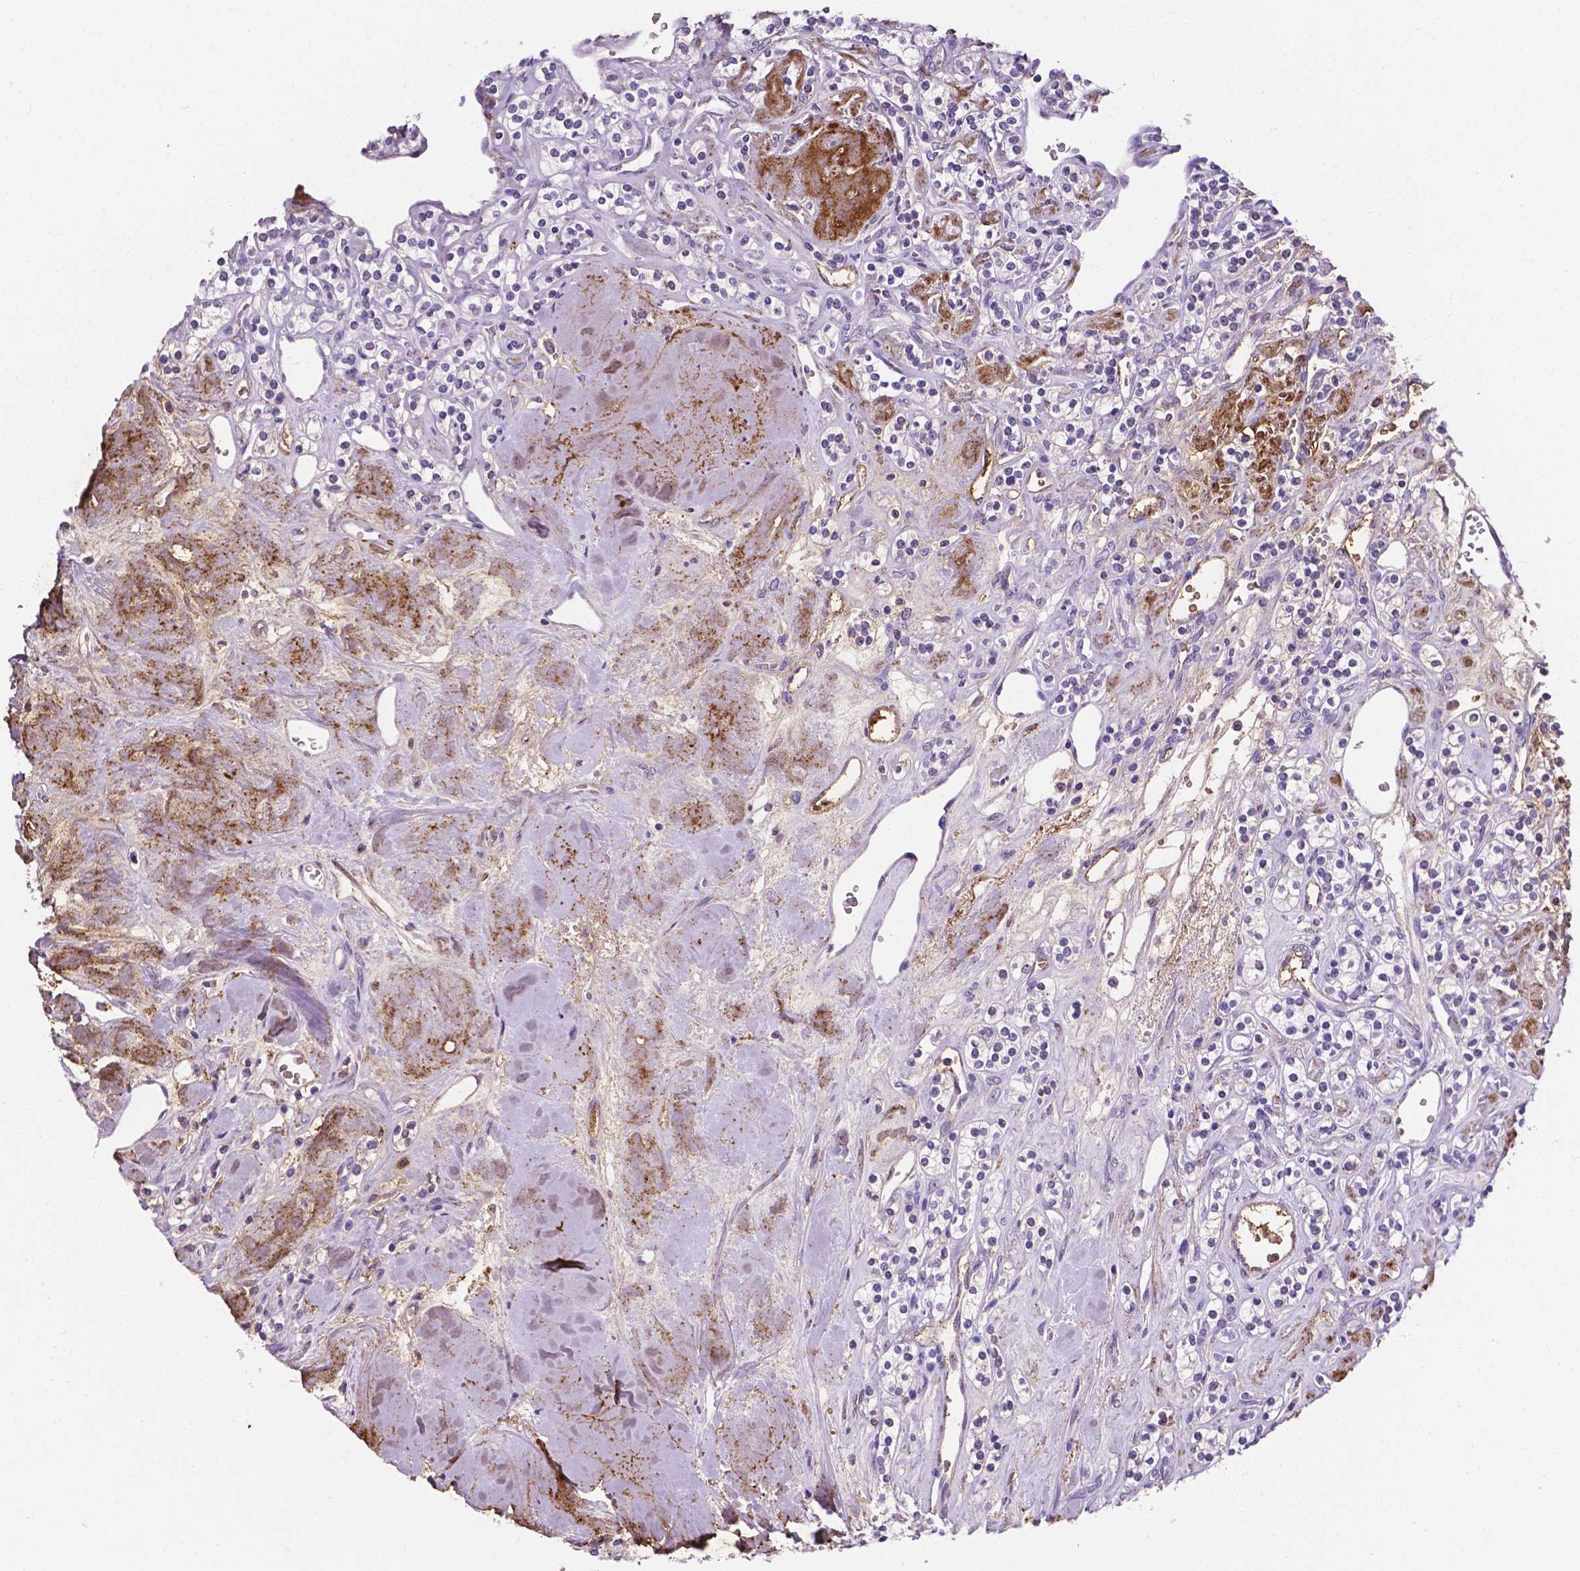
{"staining": {"intensity": "negative", "quantity": "none", "location": "none"}, "tissue": "renal cancer", "cell_type": "Tumor cells", "image_type": "cancer", "snomed": [{"axis": "morphology", "description": "Adenocarcinoma, NOS"}, {"axis": "topography", "description": "Kidney"}], "caption": "This micrograph is of renal adenocarcinoma stained with immunohistochemistry to label a protein in brown with the nuclei are counter-stained blue. There is no expression in tumor cells.", "gene": "APOE", "patient": {"sex": "male", "age": 77}}